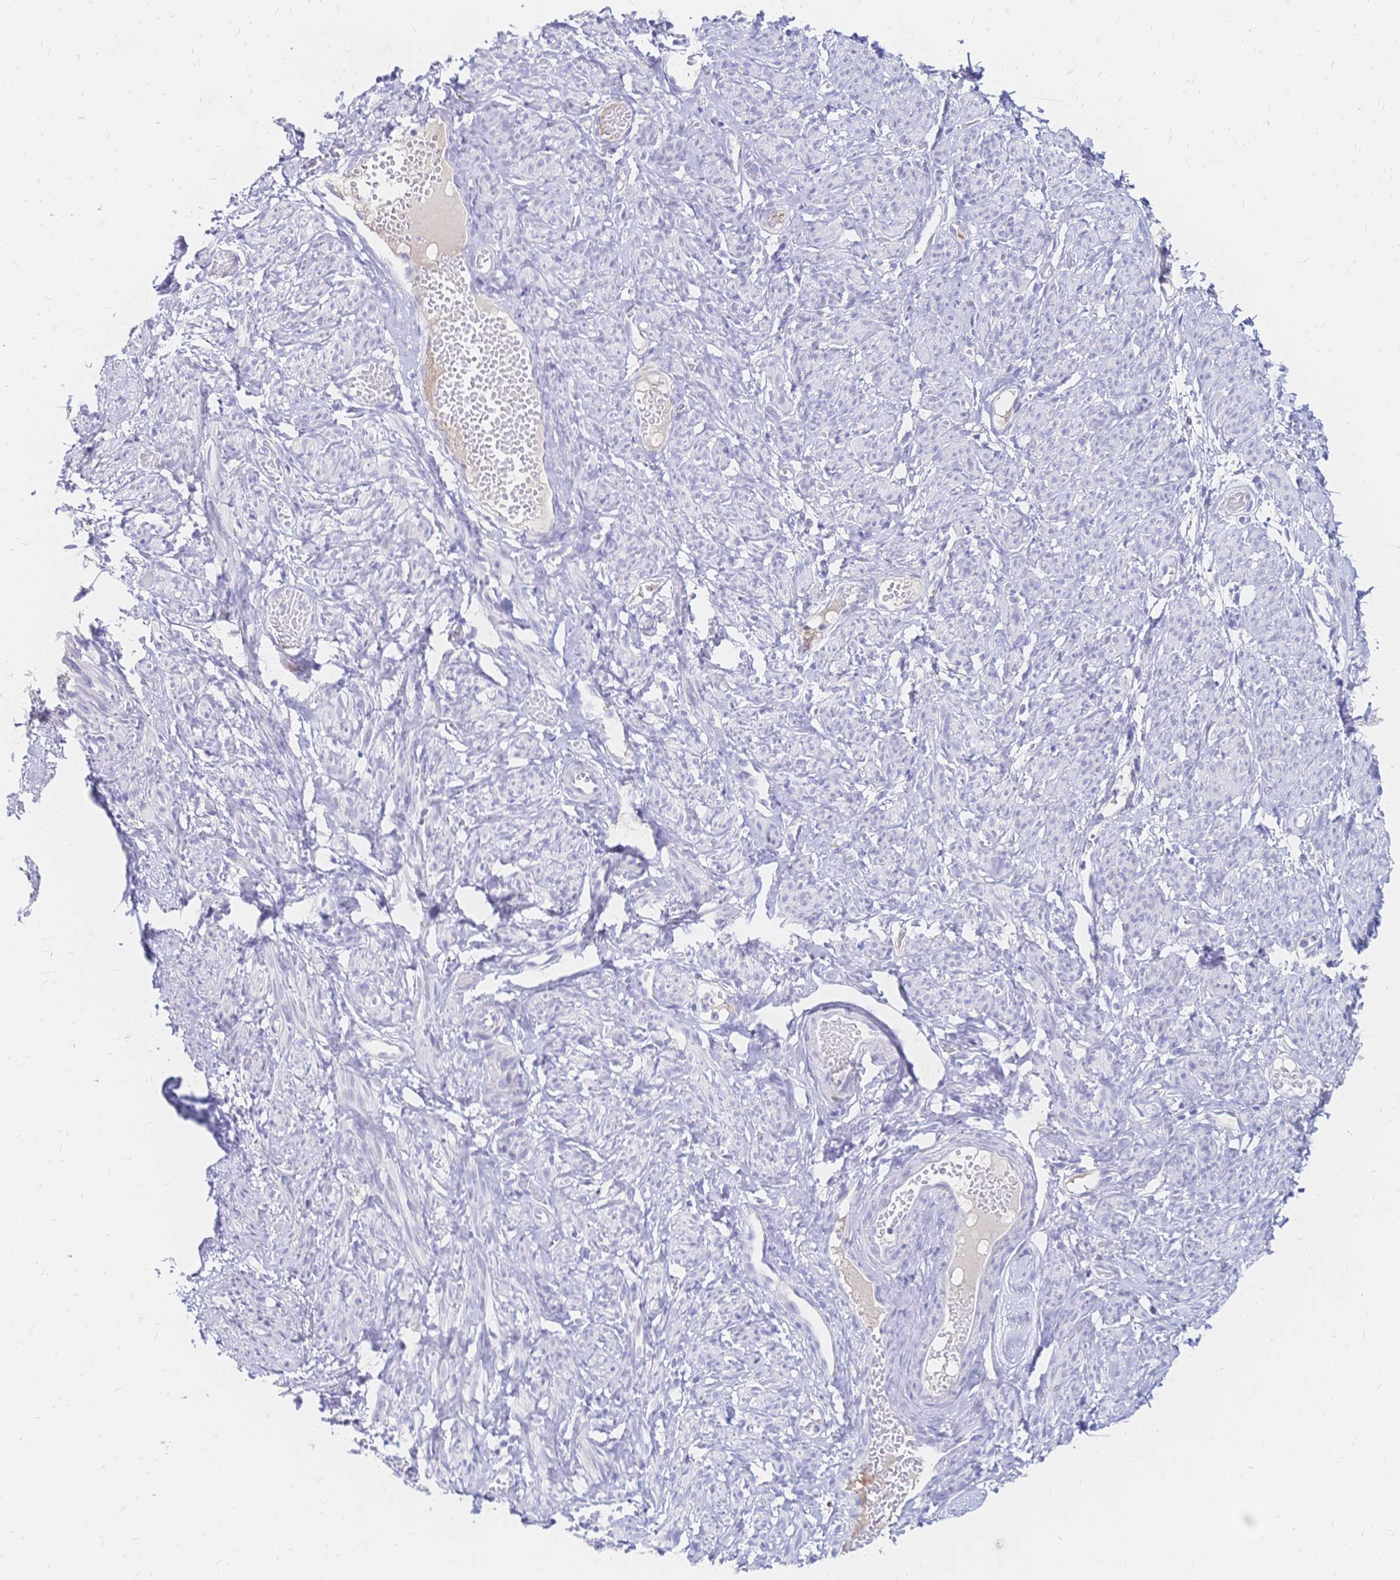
{"staining": {"intensity": "negative", "quantity": "none", "location": "none"}, "tissue": "smooth muscle", "cell_type": "Smooth muscle cells", "image_type": "normal", "snomed": [{"axis": "morphology", "description": "Normal tissue, NOS"}, {"axis": "topography", "description": "Smooth muscle"}], "caption": "Immunohistochemical staining of unremarkable human smooth muscle shows no significant expression in smooth muscle cells. (Brightfield microscopy of DAB (3,3'-diaminobenzidine) immunohistochemistry (IHC) at high magnification).", "gene": "PSORS1C2", "patient": {"sex": "female", "age": 65}}